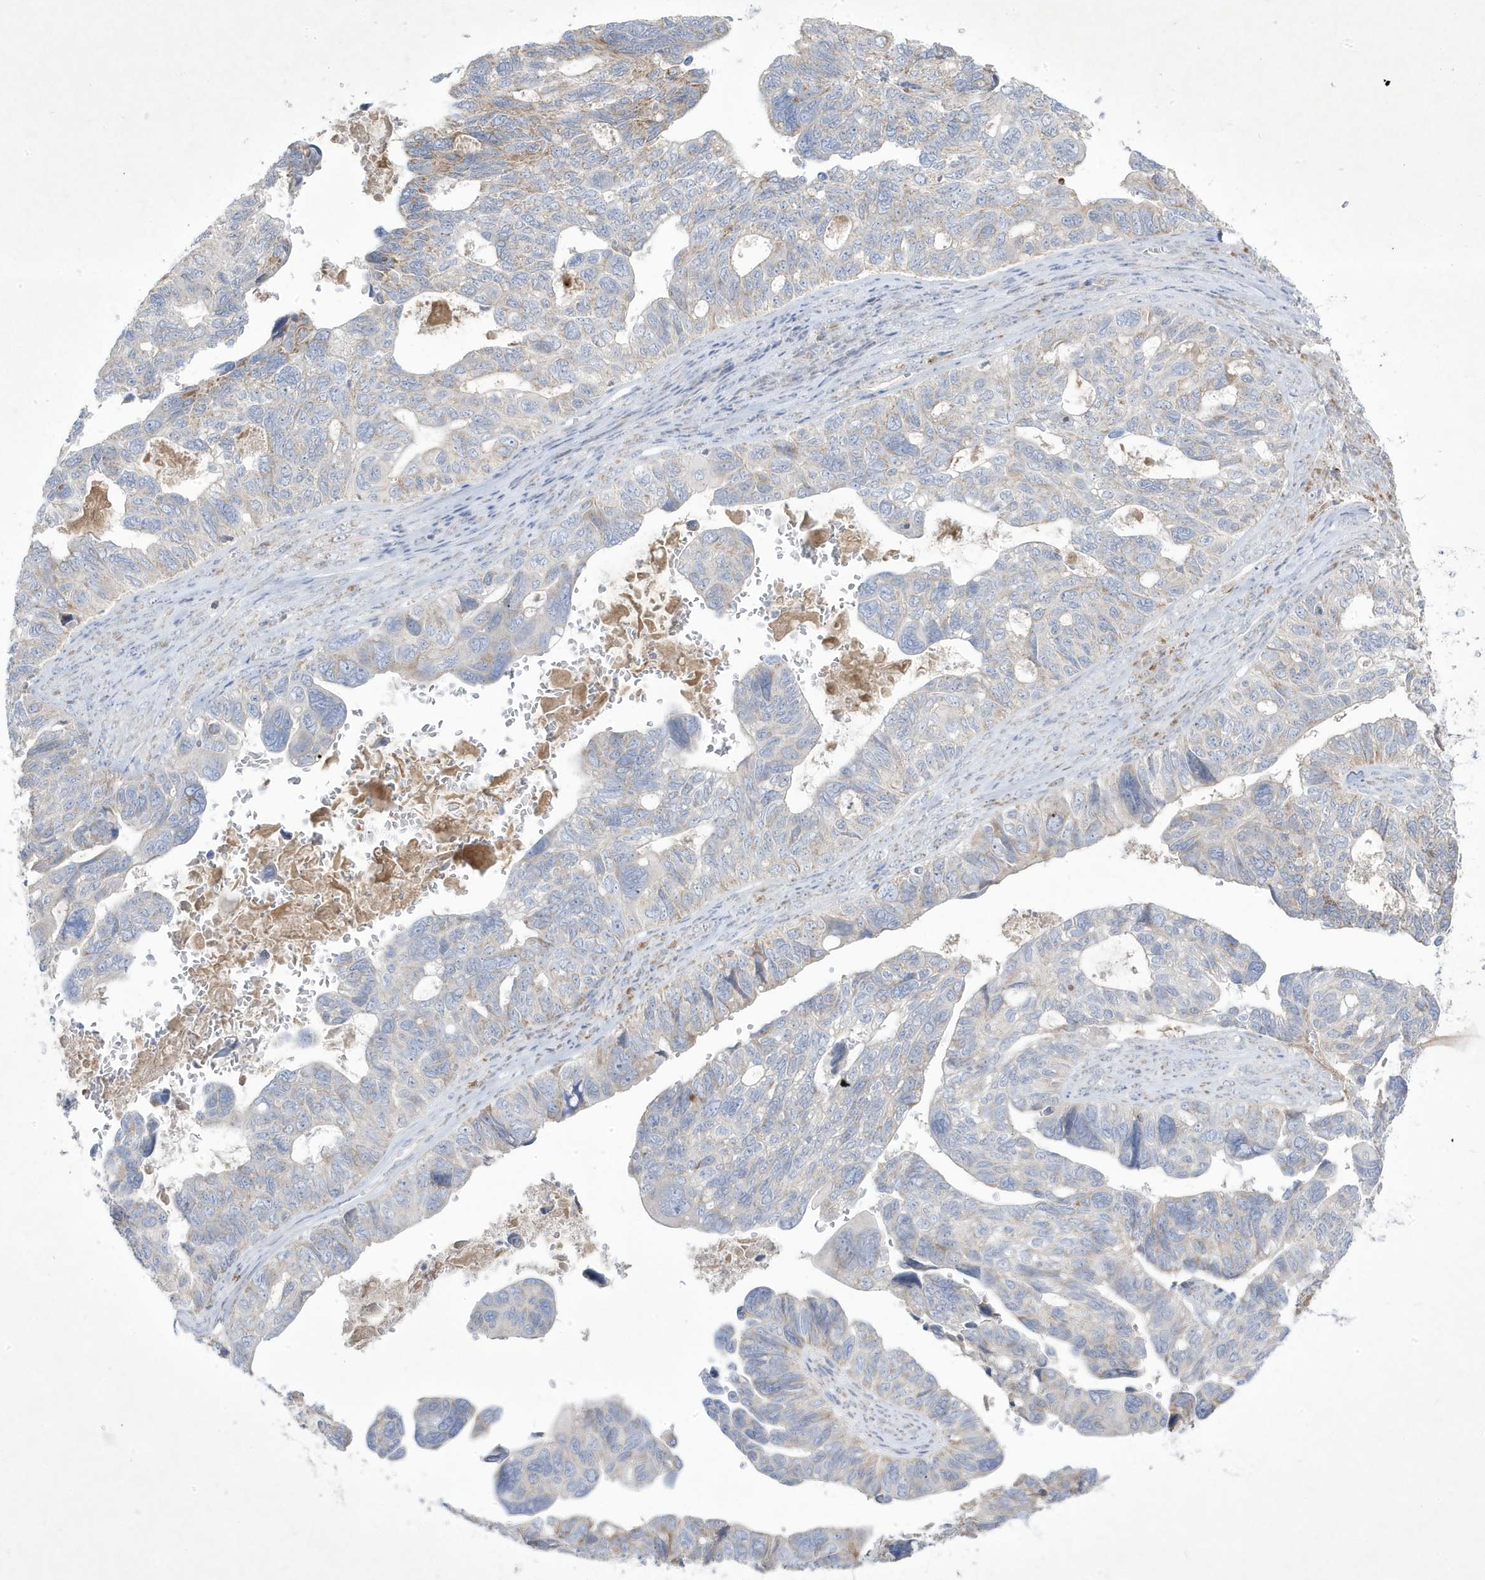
{"staining": {"intensity": "negative", "quantity": "none", "location": "none"}, "tissue": "ovarian cancer", "cell_type": "Tumor cells", "image_type": "cancer", "snomed": [{"axis": "morphology", "description": "Cystadenocarcinoma, serous, NOS"}, {"axis": "topography", "description": "Ovary"}], "caption": "Ovarian cancer was stained to show a protein in brown. There is no significant positivity in tumor cells.", "gene": "ADAMTSL3", "patient": {"sex": "female", "age": 79}}